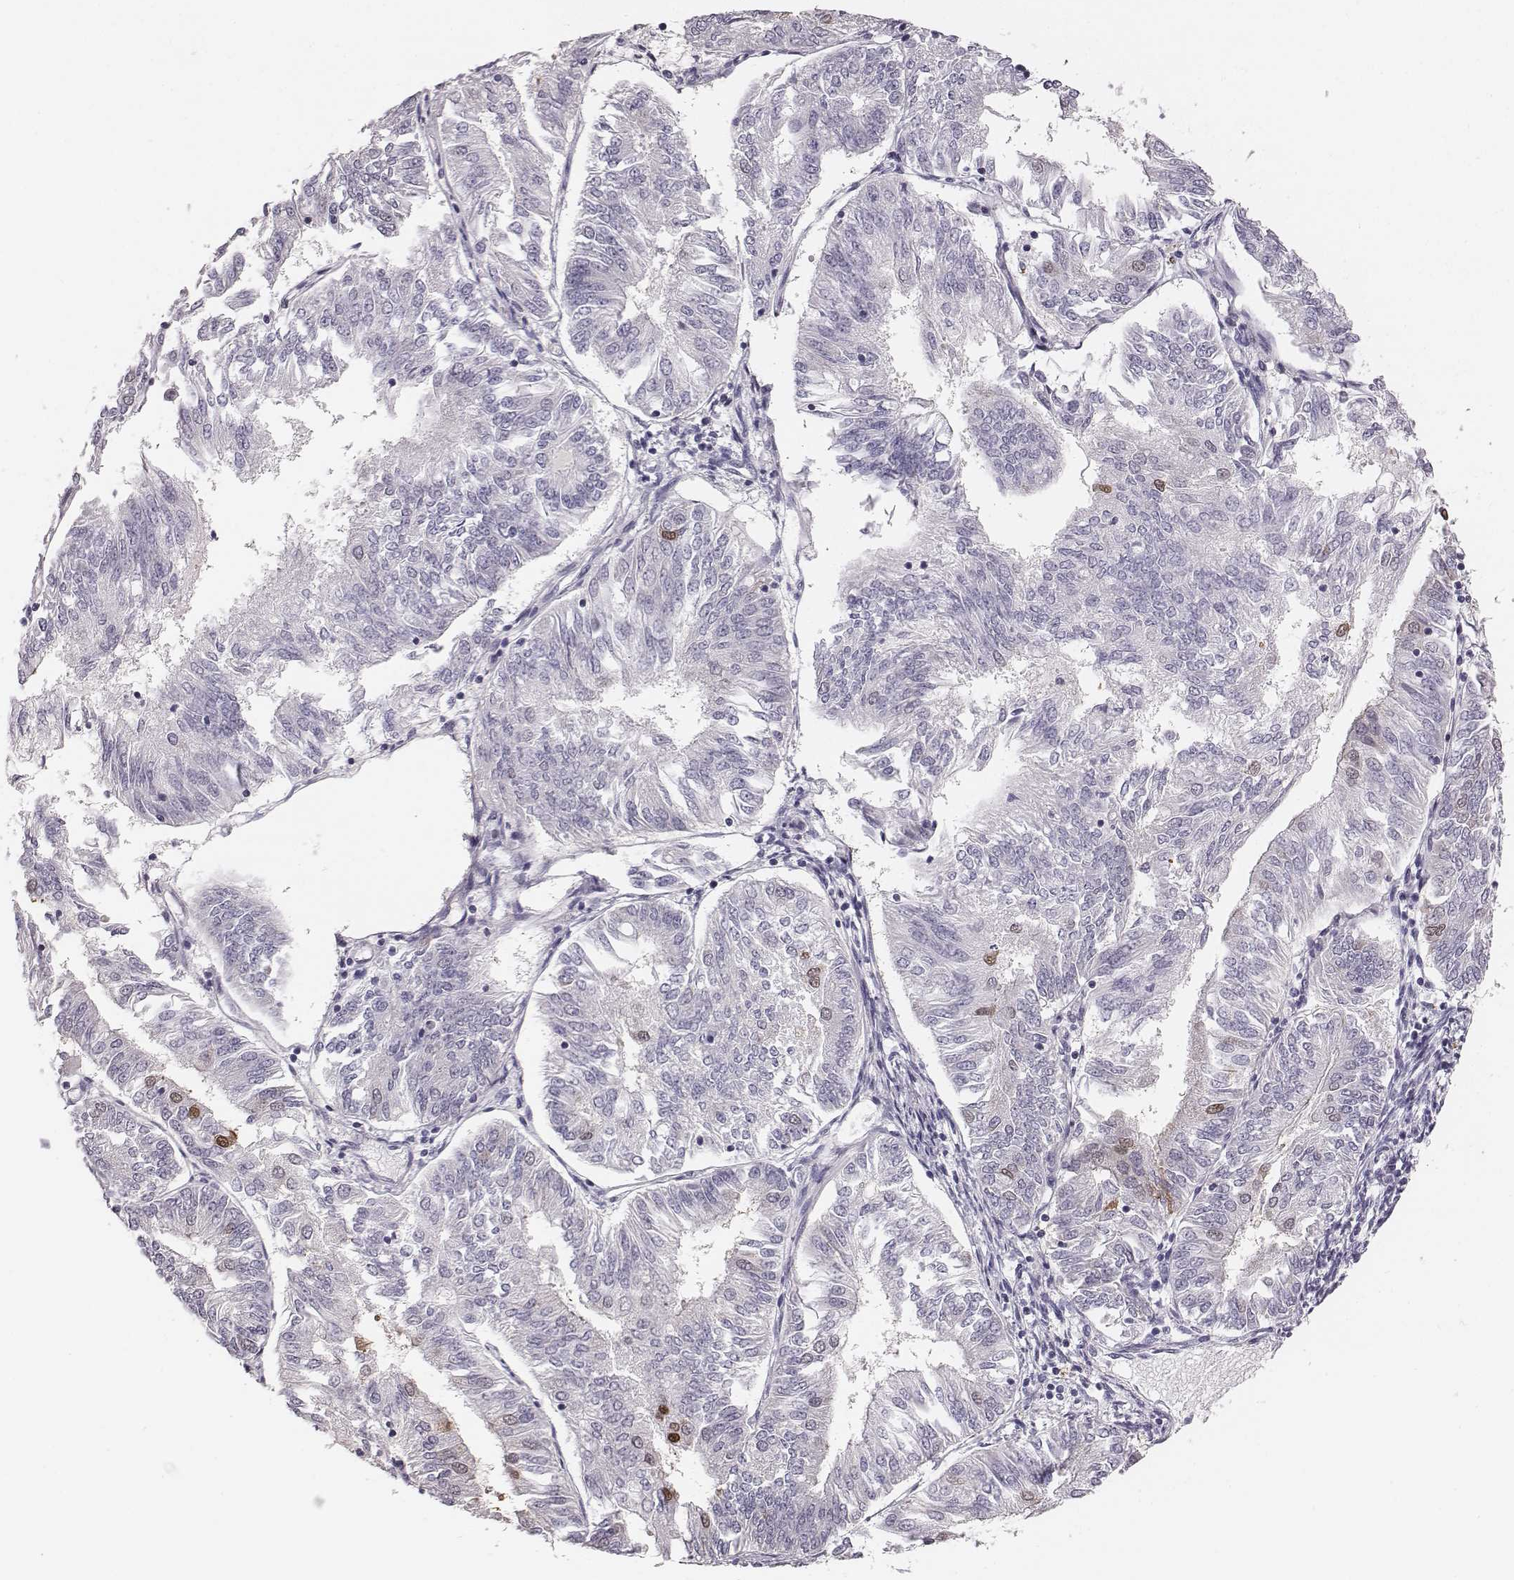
{"staining": {"intensity": "negative", "quantity": "none", "location": "none"}, "tissue": "endometrial cancer", "cell_type": "Tumor cells", "image_type": "cancer", "snomed": [{"axis": "morphology", "description": "Adenocarcinoma, NOS"}, {"axis": "topography", "description": "Endometrium"}], "caption": "Immunohistochemistry photomicrograph of neoplastic tissue: endometrial cancer (adenocarcinoma) stained with DAB demonstrates no significant protein staining in tumor cells.", "gene": "CRISP1", "patient": {"sex": "female", "age": 58}}